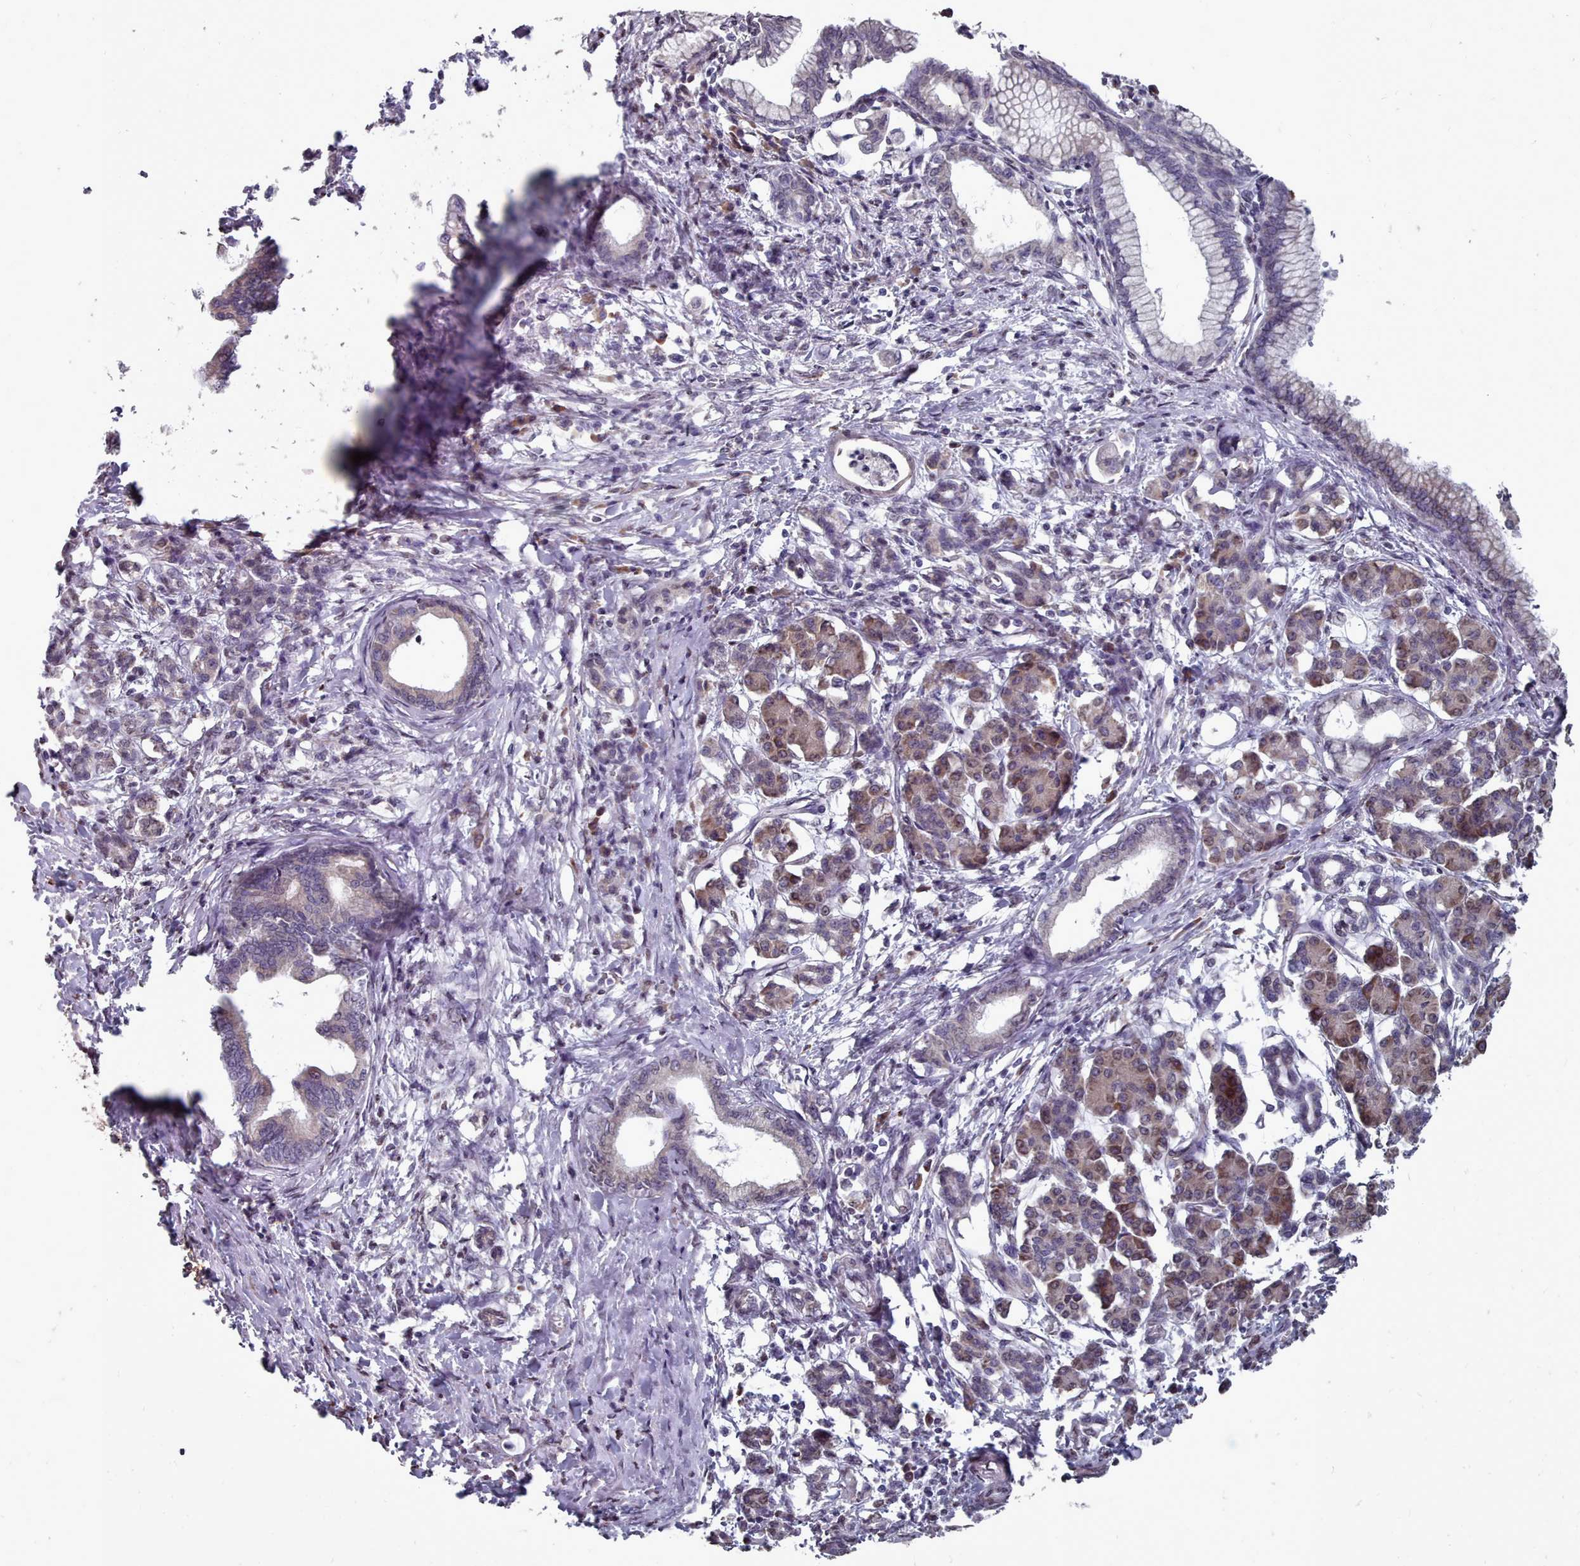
{"staining": {"intensity": "weak", "quantity": "<25%", "location": "cytoplasmic/membranous"}, "tissue": "pancreatic cancer", "cell_type": "Tumor cells", "image_type": "cancer", "snomed": [{"axis": "morphology", "description": "Adenocarcinoma, NOS"}, {"axis": "topography", "description": "Pancreas"}], "caption": "Immunohistochemistry of human pancreatic adenocarcinoma reveals no expression in tumor cells. (DAB IHC visualized using brightfield microscopy, high magnification).", "gene": "ACKR3", "patient": {"sex": "female", "age": 55}}